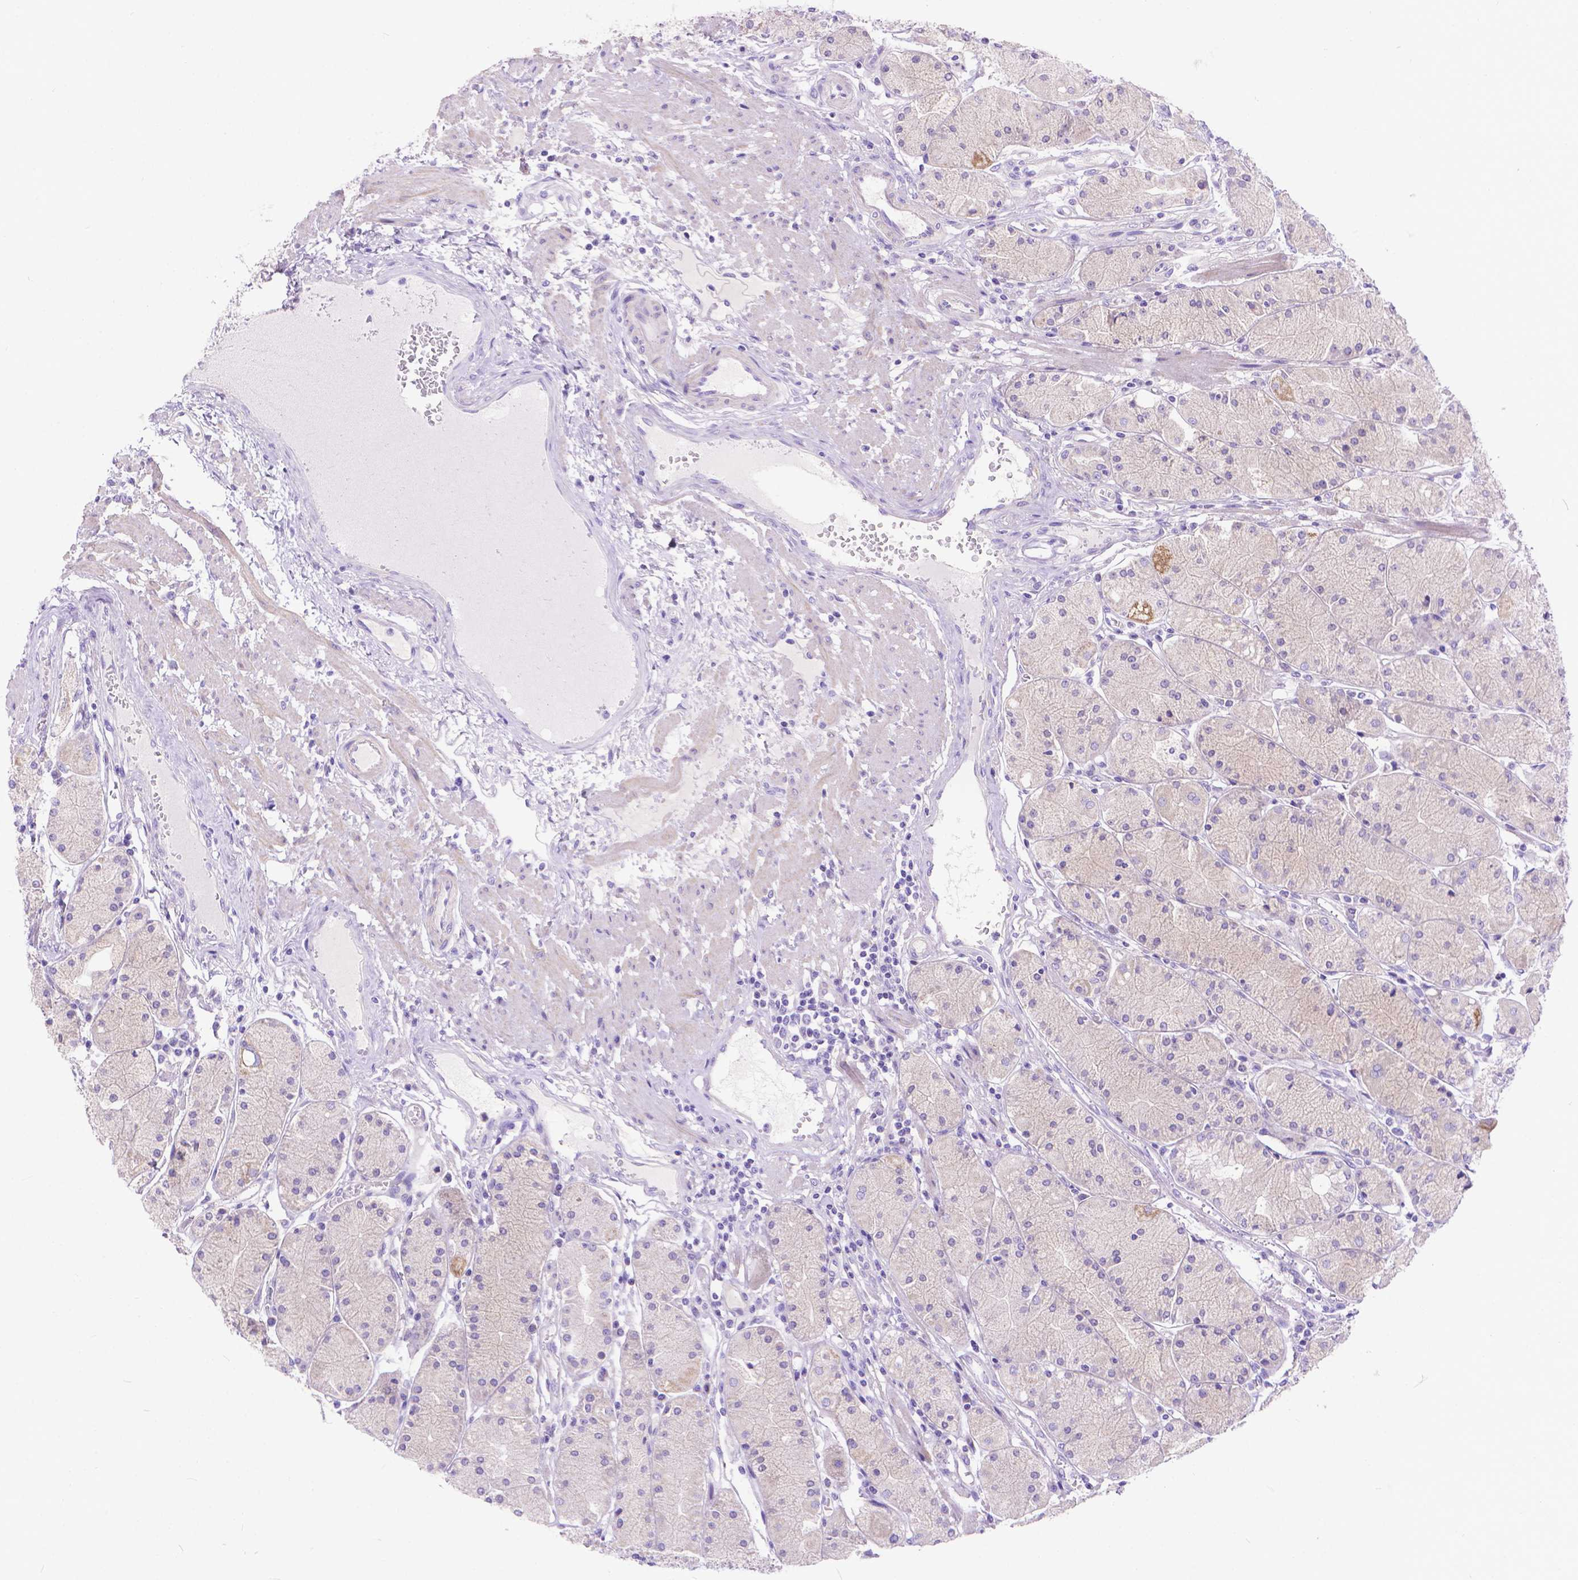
{"staining": {"intensity": "weak", "quantity": "<25%", "location": "cytoplasmic/membranous"}, "tissue": "stomach", "cell_type": "Glandular cells", "image_type": "normal", "snomed": [{"axis": "morphology", "description": "Normal tissue, NOS"}, {"axis": "topography", "description": "Stomach, upper"}], "caption": "This is an IHC image of normal stomach. There is no staining in glandular cells.", "gene": "DHRS2", "patient": {"sex": "male", "age": 69}}